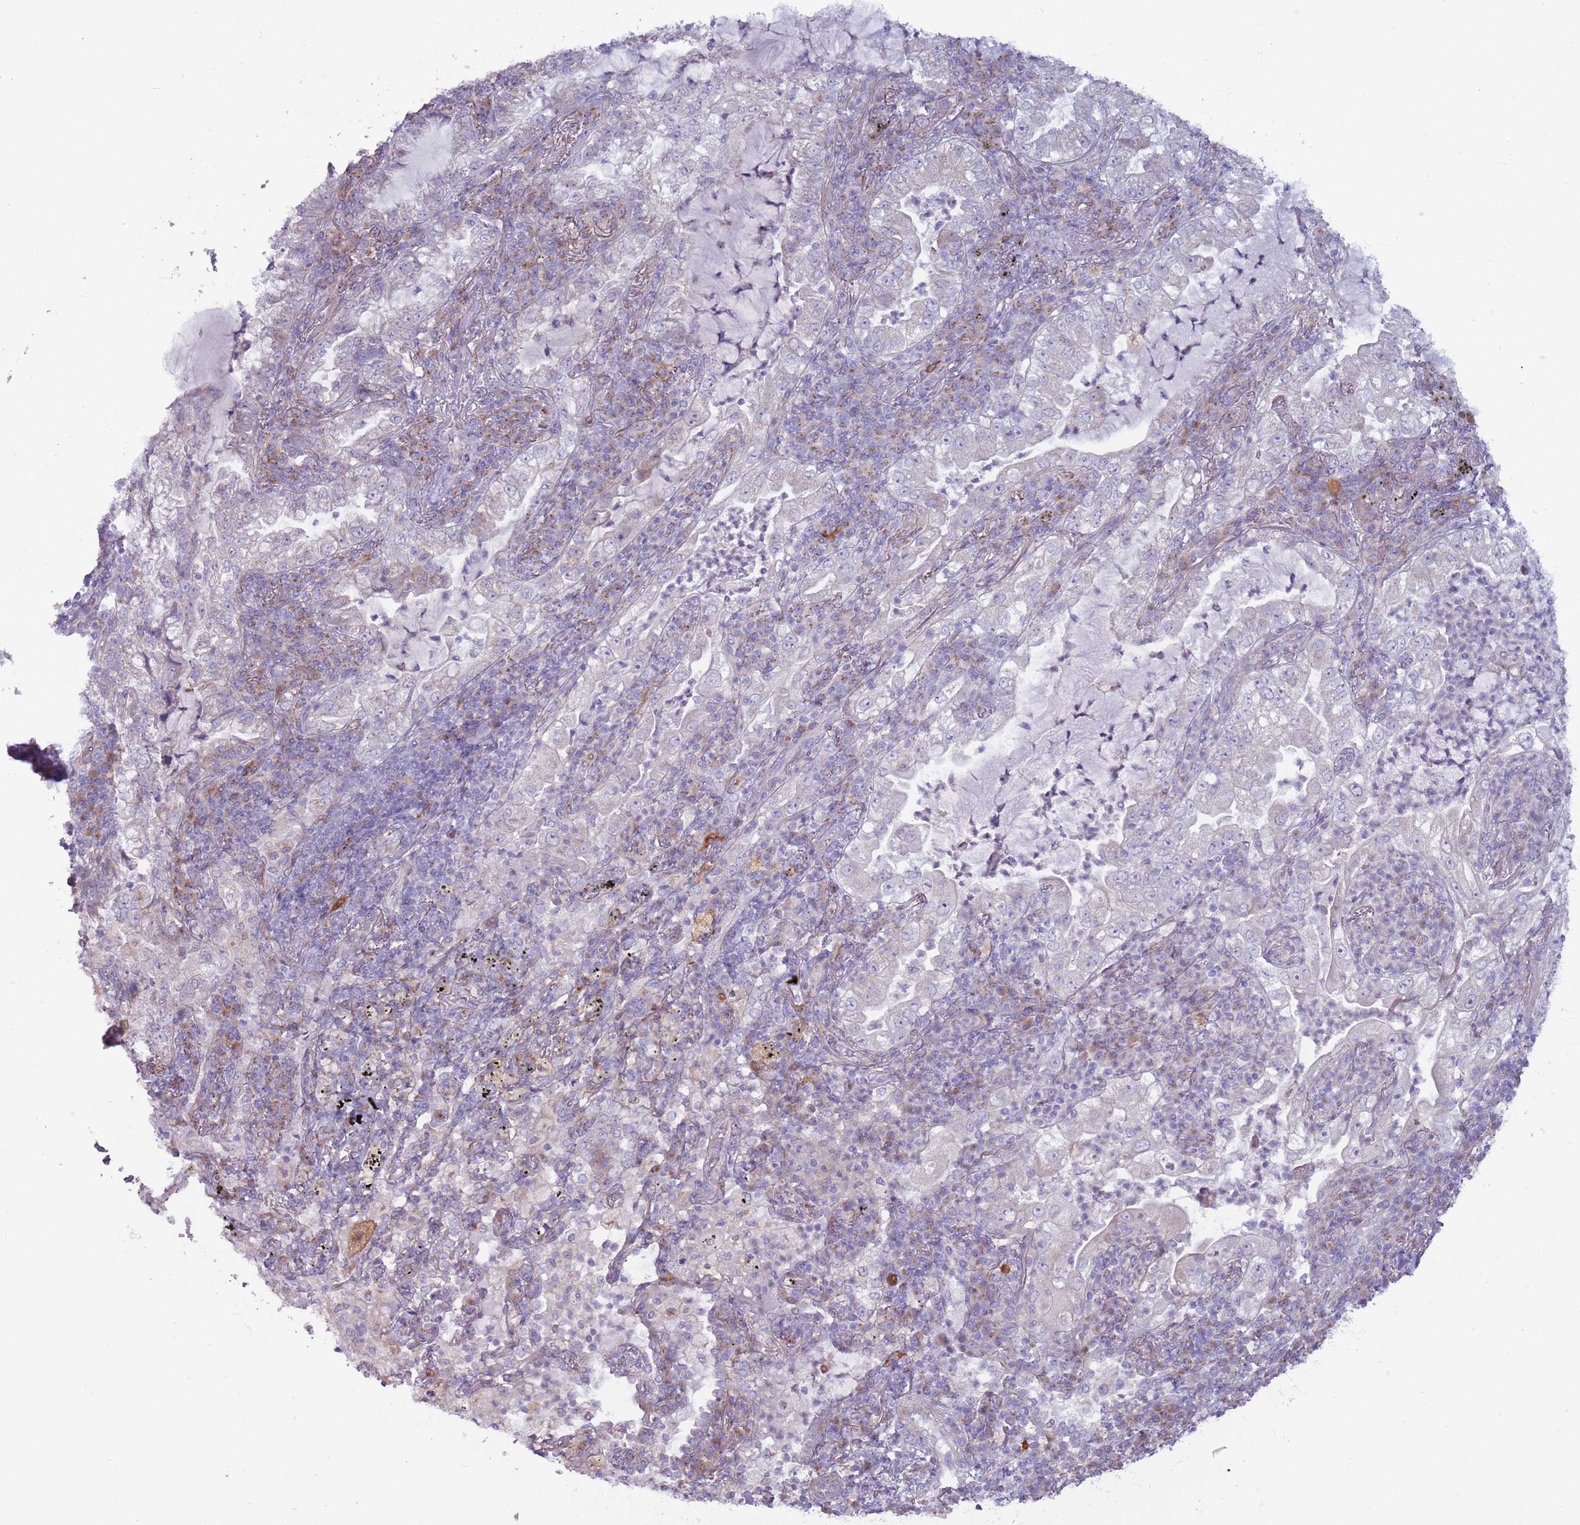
{"staining": {"intensity": "negative", "quantity": "none", "location": "none"}, "tissue": "lung cancer", "cell_type": "Tumor cells", "image_type": "cancer", "snomed": [{"axis": "morphology", "description": "Adenocarcinoma, NOS"}, {"axis": "topography", "description": "Lung"}], "caption": "High power microscopy image of an immunohistochemistry micrograph of adenocarcinoma (lung), revealing no significant positivity in tumor cells.", "gene": "CCDC150", "patient": {"sex": "female", "age": 73}}